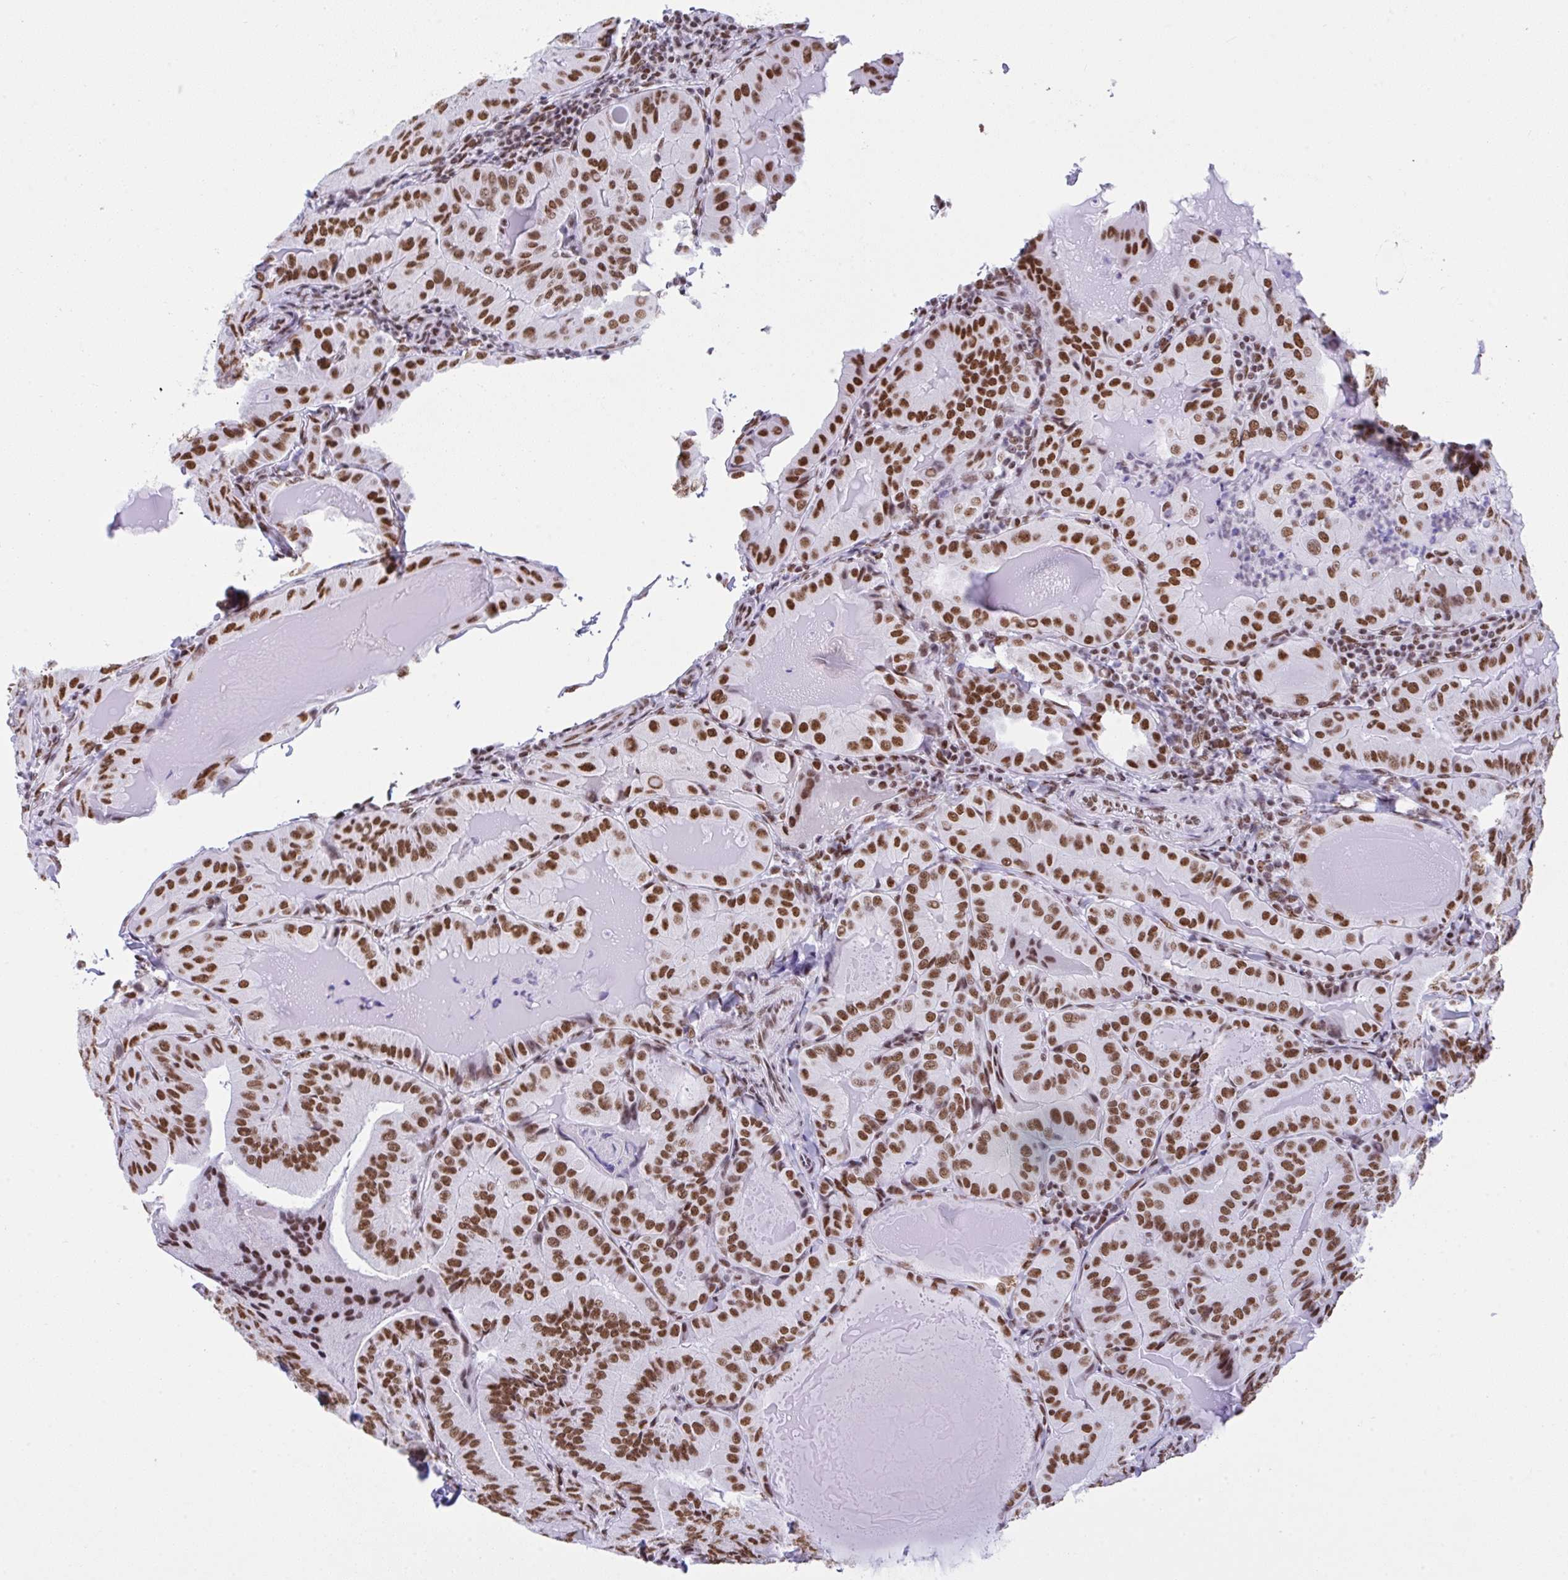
{"staining": {"intensity": "strong", "quantity": ">75%", "location": "nuclear"}, "tissue": "thyroid cancer", "cell_type": "Tumor cells", "image_type": "cancer", "snomed": [{"axis": "morphology", "description": "Papillary adenocarcinoma, NOS"}, {"axis": "topography", "description": "Thyroid gland"}], "caption": "This histopathology image shows papillary adenocarcinoma (thyroid) stained with immunohistochemistry (IHC) to label a protein in brown. The nuclear of tumor cells show strong positivity for the protein. Nuclei are counter-stained blue.", "gene": "DDX52", "patient": {"sex": "female", "age": 68}}